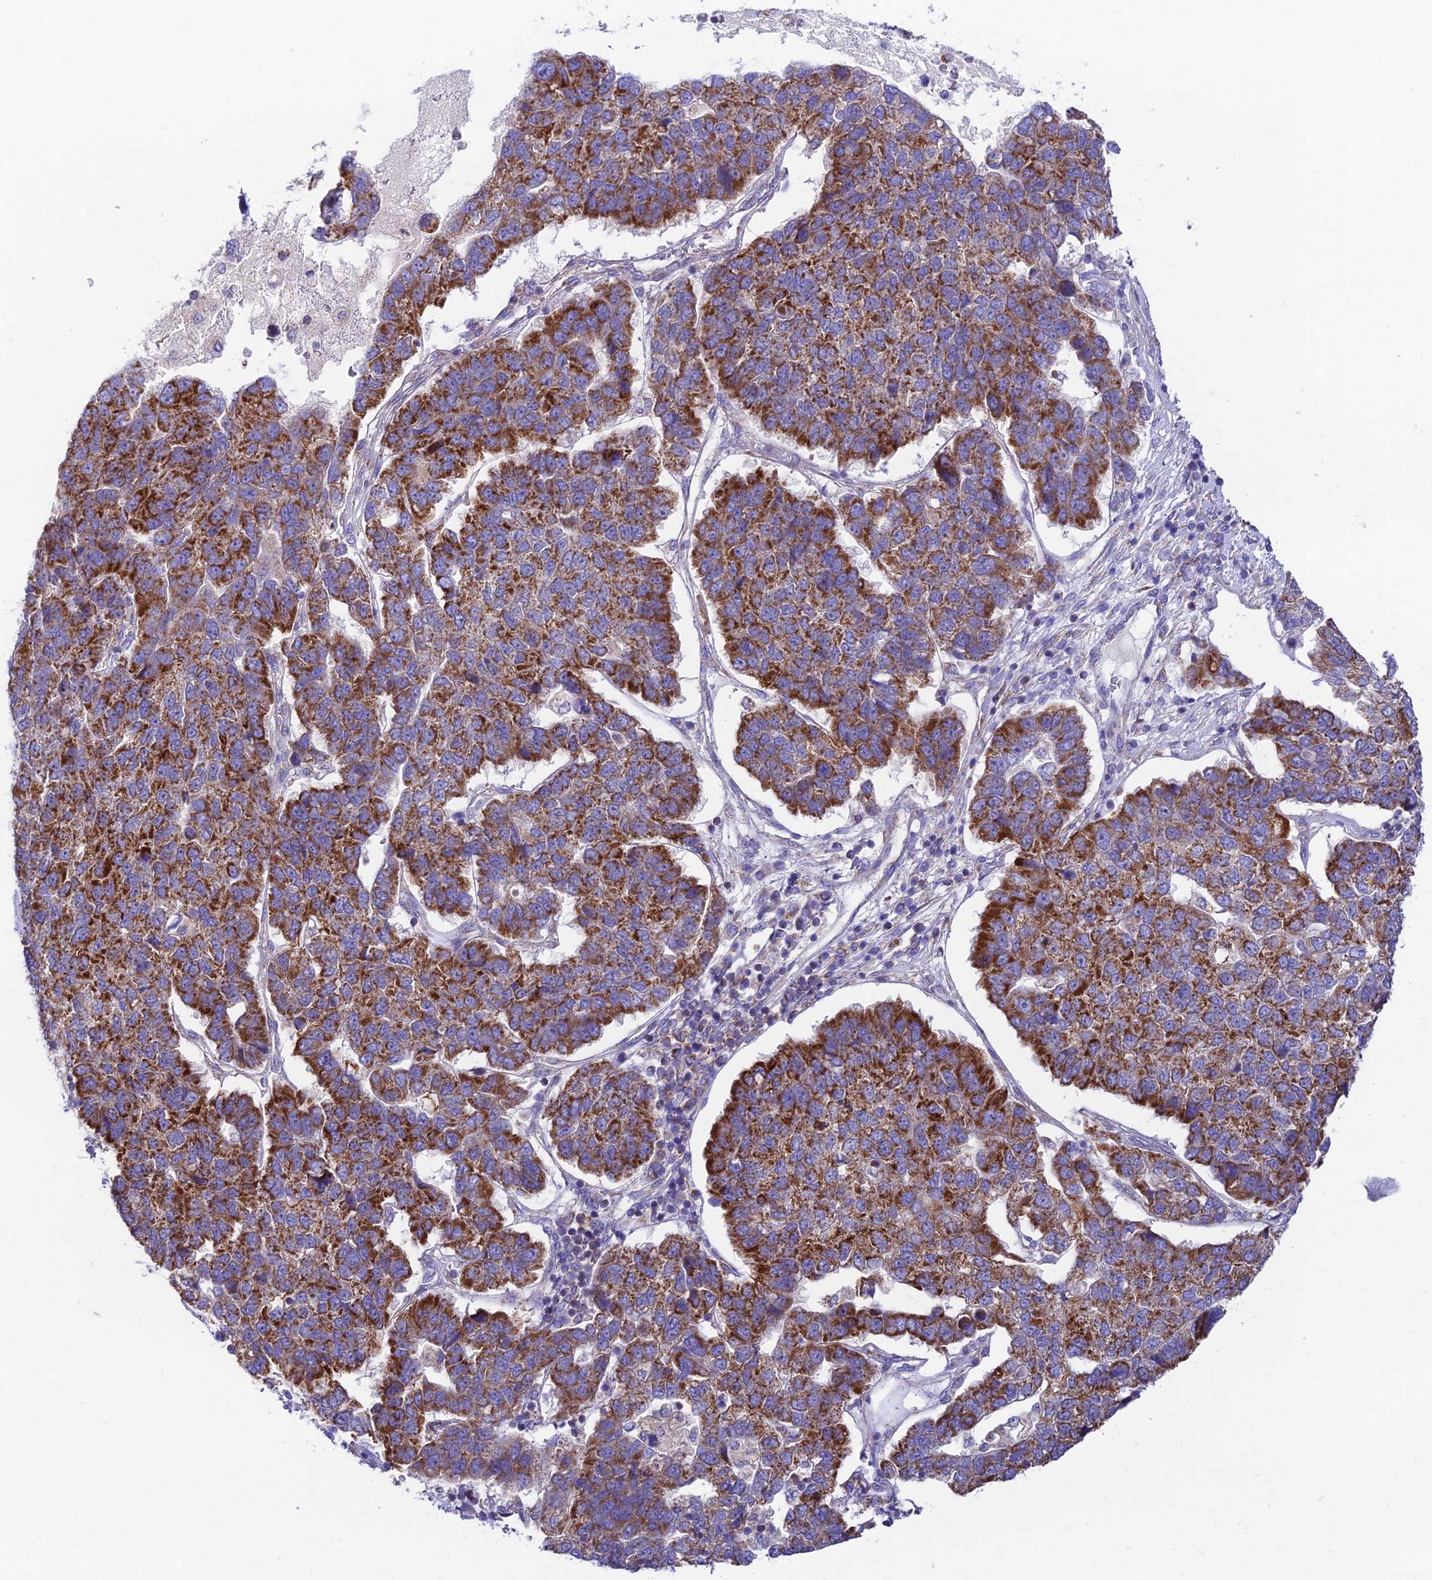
{"staining": {"intensity": "strong", "quantity": "25%-75%", "location": "cytoplasmic/membranous"}, "tissue": "pancreatic cancer", "cell_type": "Tumor cells", "image_type": "cancer", "snomed": [{"axis": "morphology", "description": "Adenocarcinoma, NOS"}, {"axis": "topography", "description": "Pancreas"}], "caption": "Human pancreatic cancer (adenocarcinoma) stained for a protein (brown) reveals strong cytoplasmic/membranous positive positivity in about 25%-75% of tumor cells.", "gene": "HSDL2", "patient": {"sex": "female", "age": 61}}